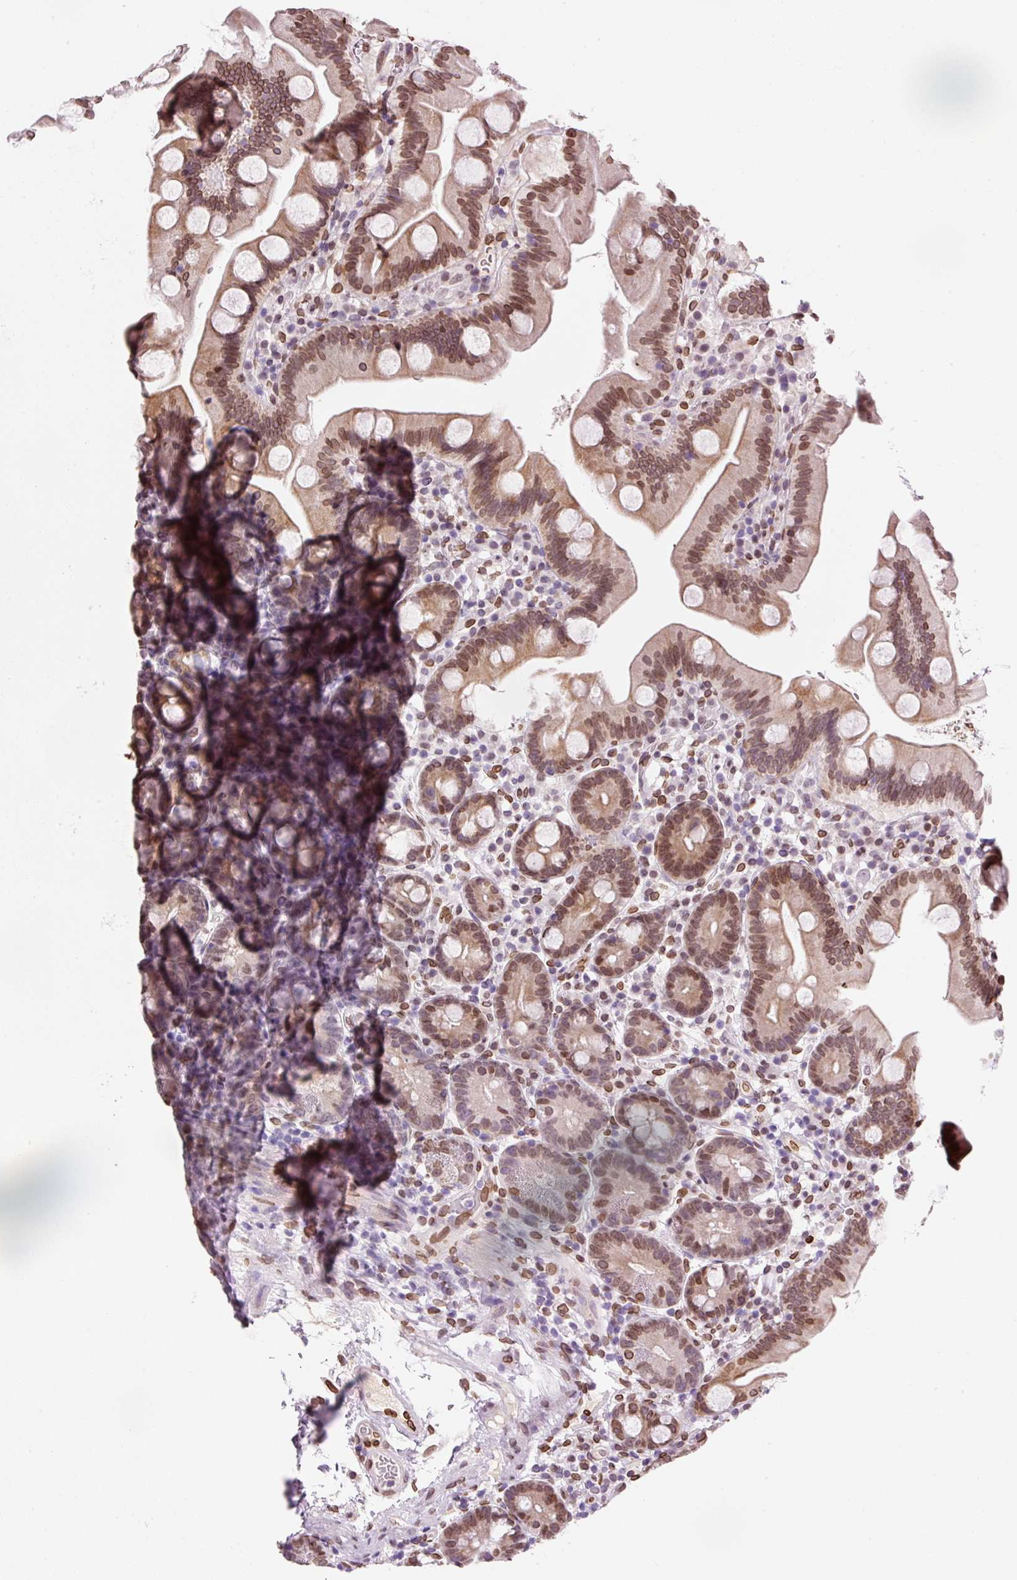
{"staining": {"intensity": "moderate", "quantity": ">75%", "location": "cytoplasmic/membranous,nuclear"}, "tissue": "small intestine", "cell_type": "Glandular cells", "image_type": "normal", "snomed": [{"axis": "morphology", "description": "Normal tissue, NOS"}, {"axis": "topography", "description": "Small intestine"}], "caption": "A high-resolution image shows IHC staining of unremarkable small intestine, which exhibits moderate cytoplasmic/membranous,nuclear expression in approximately >75% of glandular cells. The staining was performed using DAB (3,3'-diaminobenzidine), with brown indicating positive protein expression. Nuclei are stained blue with hematoxylin.", "gene": "ZNF224", "patient": {"sex": "female", "age": 68}}